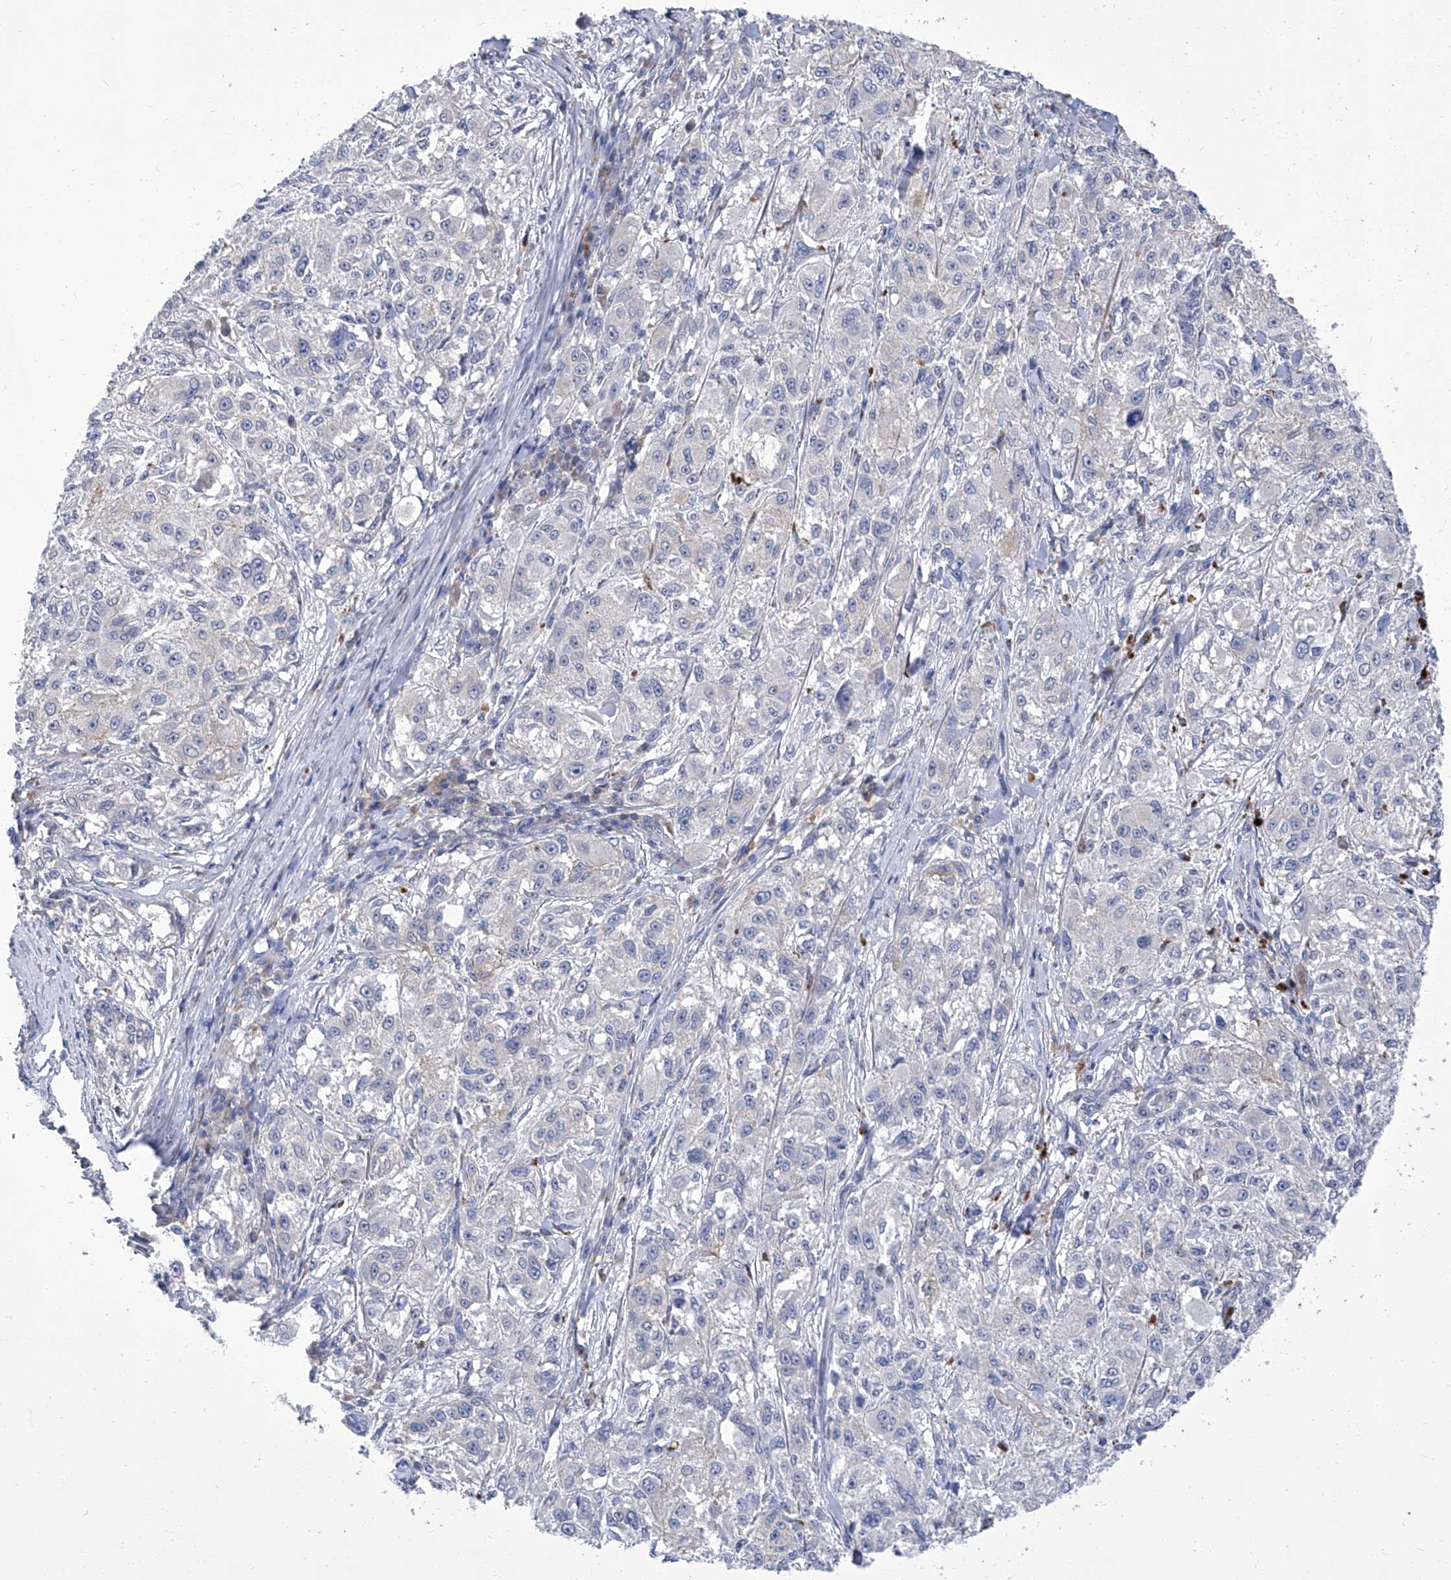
{"staining": {"intensity": "negative", "quantity": "none", "location": "none"}, "tissue": "melanoma", "cell_type": "Tumor cells", "image_type": "cancer", "snomed": [{"axis": "morphology", "description": "Necrosis, NOS"}, {"axis": "morphology", "description": "Malignant melanoma, NOS"}, {"axis": "topography", "description": "Skin"}], "caption": "Human malignant melanoma stained for a protein using IHC shows no expression in tumor cells.", "gene": "PARD3", "patient": {"sex": "female", "age": 87}}